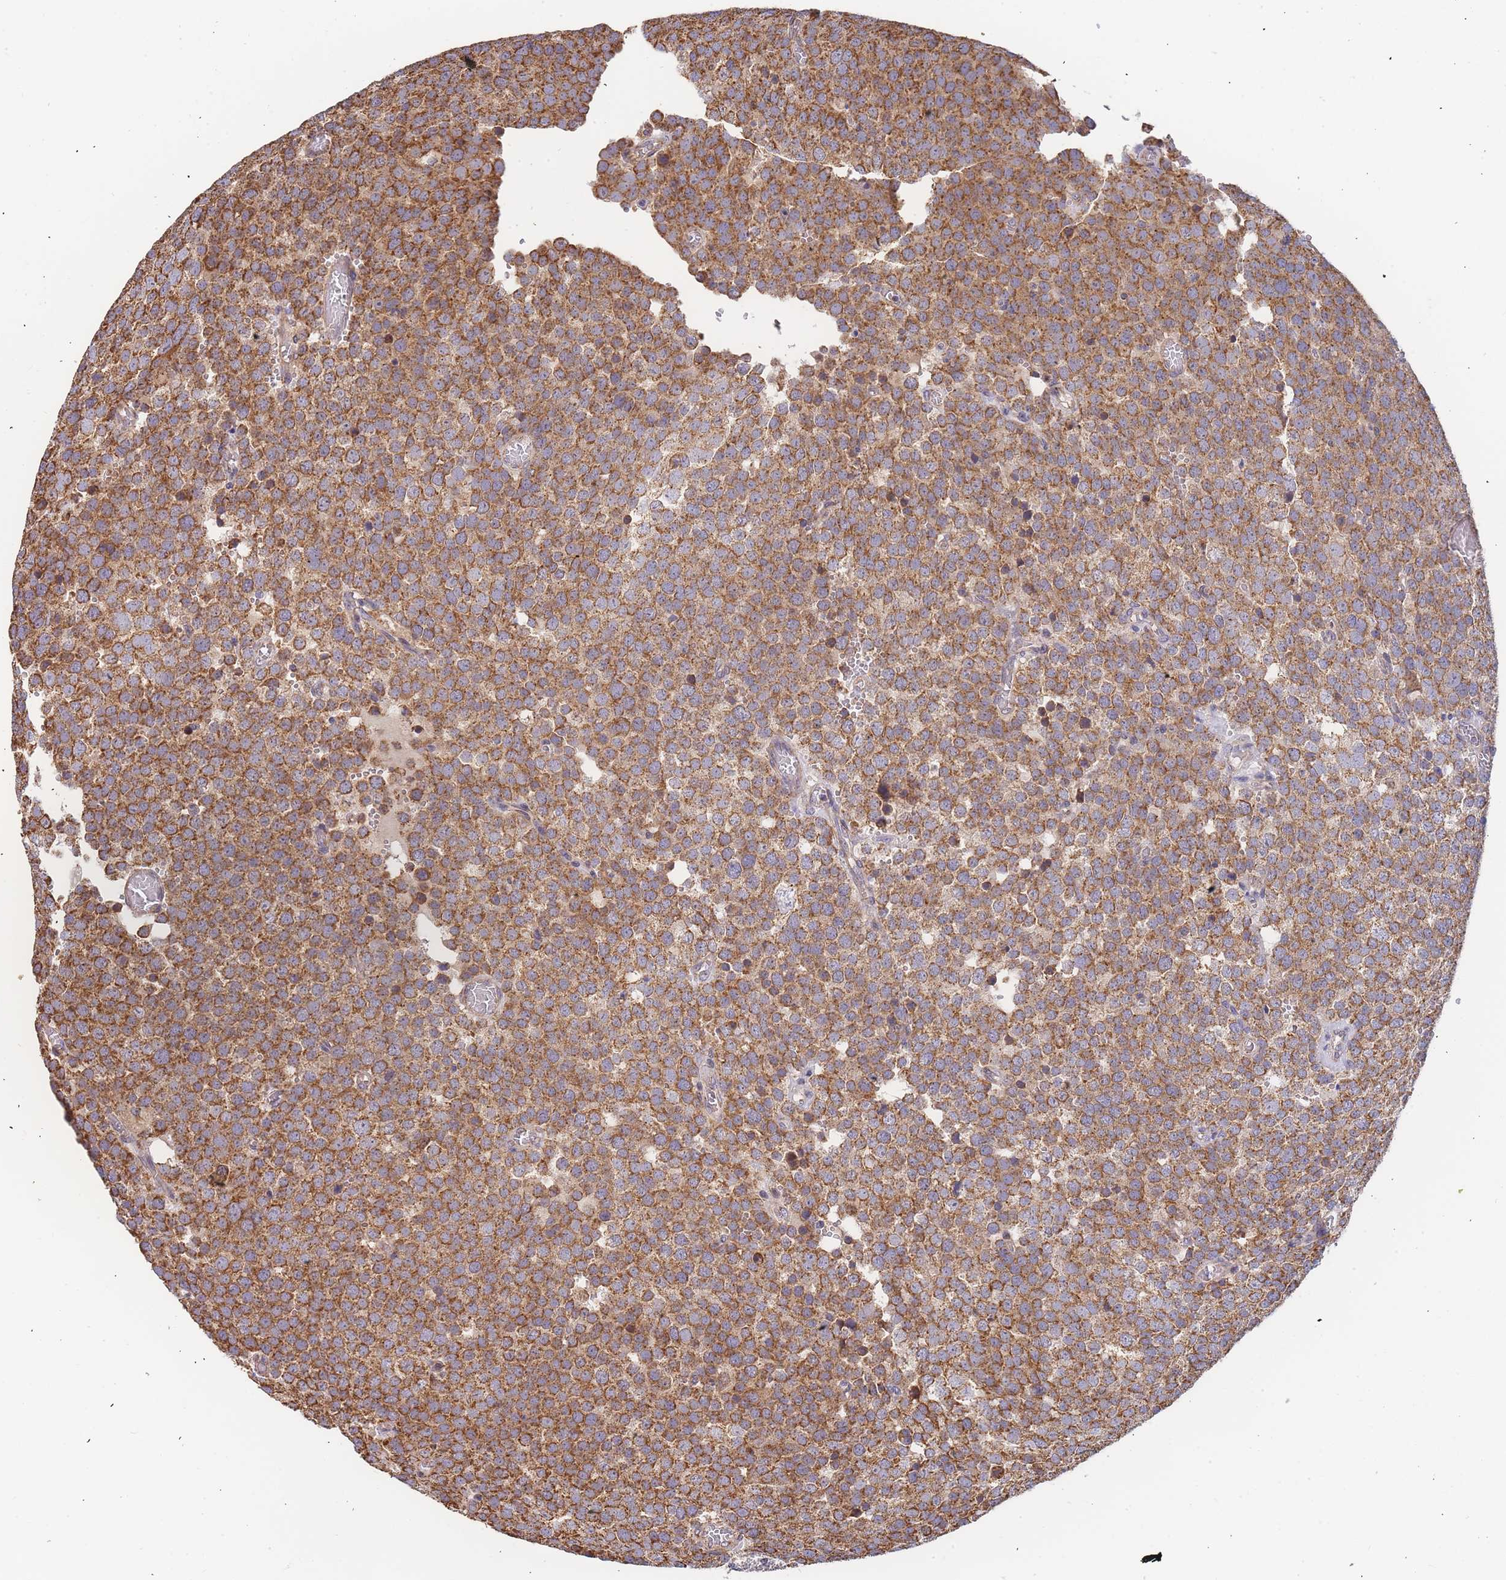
{"staining": {"intensity": "strong", "quantity": ">75%", "location": "cytoplasmic/membranous"}, "tissue": "testis cancer", "cell_type": "Tumor cells", "image_type": "cancer", "snomed": [{"axis": "morphology", "description": "Normal tissue, NOS"}, {"axis": "morphology", "description": "Seminoma, NOS"}, {"axis": "topography", "description": "Testis"}], "caption": "Protein analysis of testis cancer tissue shows strong cytoplasmic/membranous positivity in about >75% of tumor cells.", "gene": "ADCY9", "patient": {"sex": "male", "age": 71}}